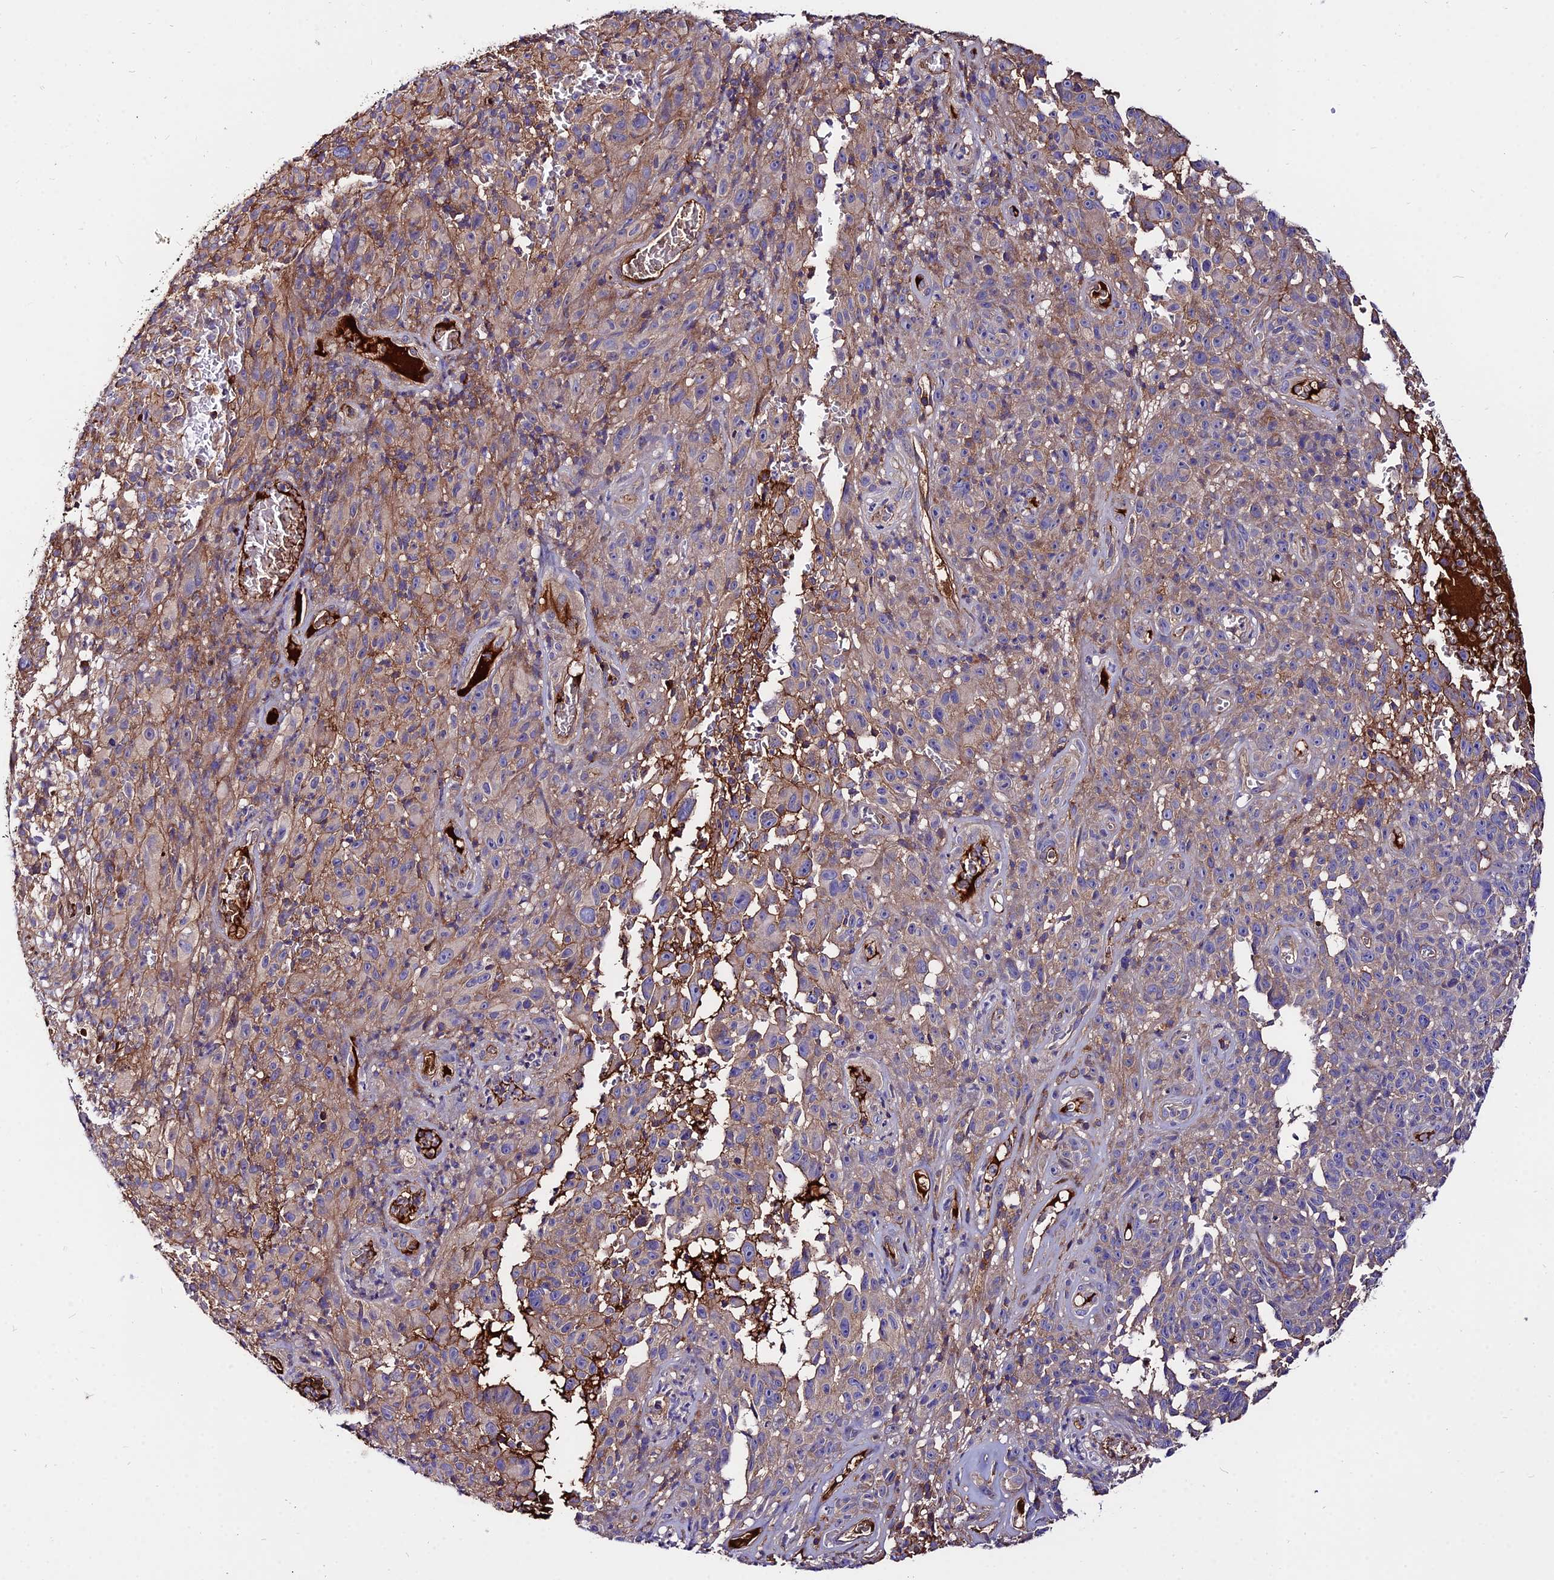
{"staining": {"intensity": "weak", "quantity": ">75%", "location": "cytoplasmic/membranous"}, "tissue": "melanoma", "cell_type": "Tumor cells", "image_type": "cancer", "snomed": [{"axis": "morphology", "description": "Malignant melanoma, NOS"}, {"axis": "topography", "description": "Skin"}], "caption": "DAB (3,3'-diaminobenzidine) immunohistochemical staining of malignant melanoma reveals weak cytoplasmic/membranous protein staining in about >75% of tumor cells.", "gene": "PYM1", "patient": {"sex": "female", "age": 82}}